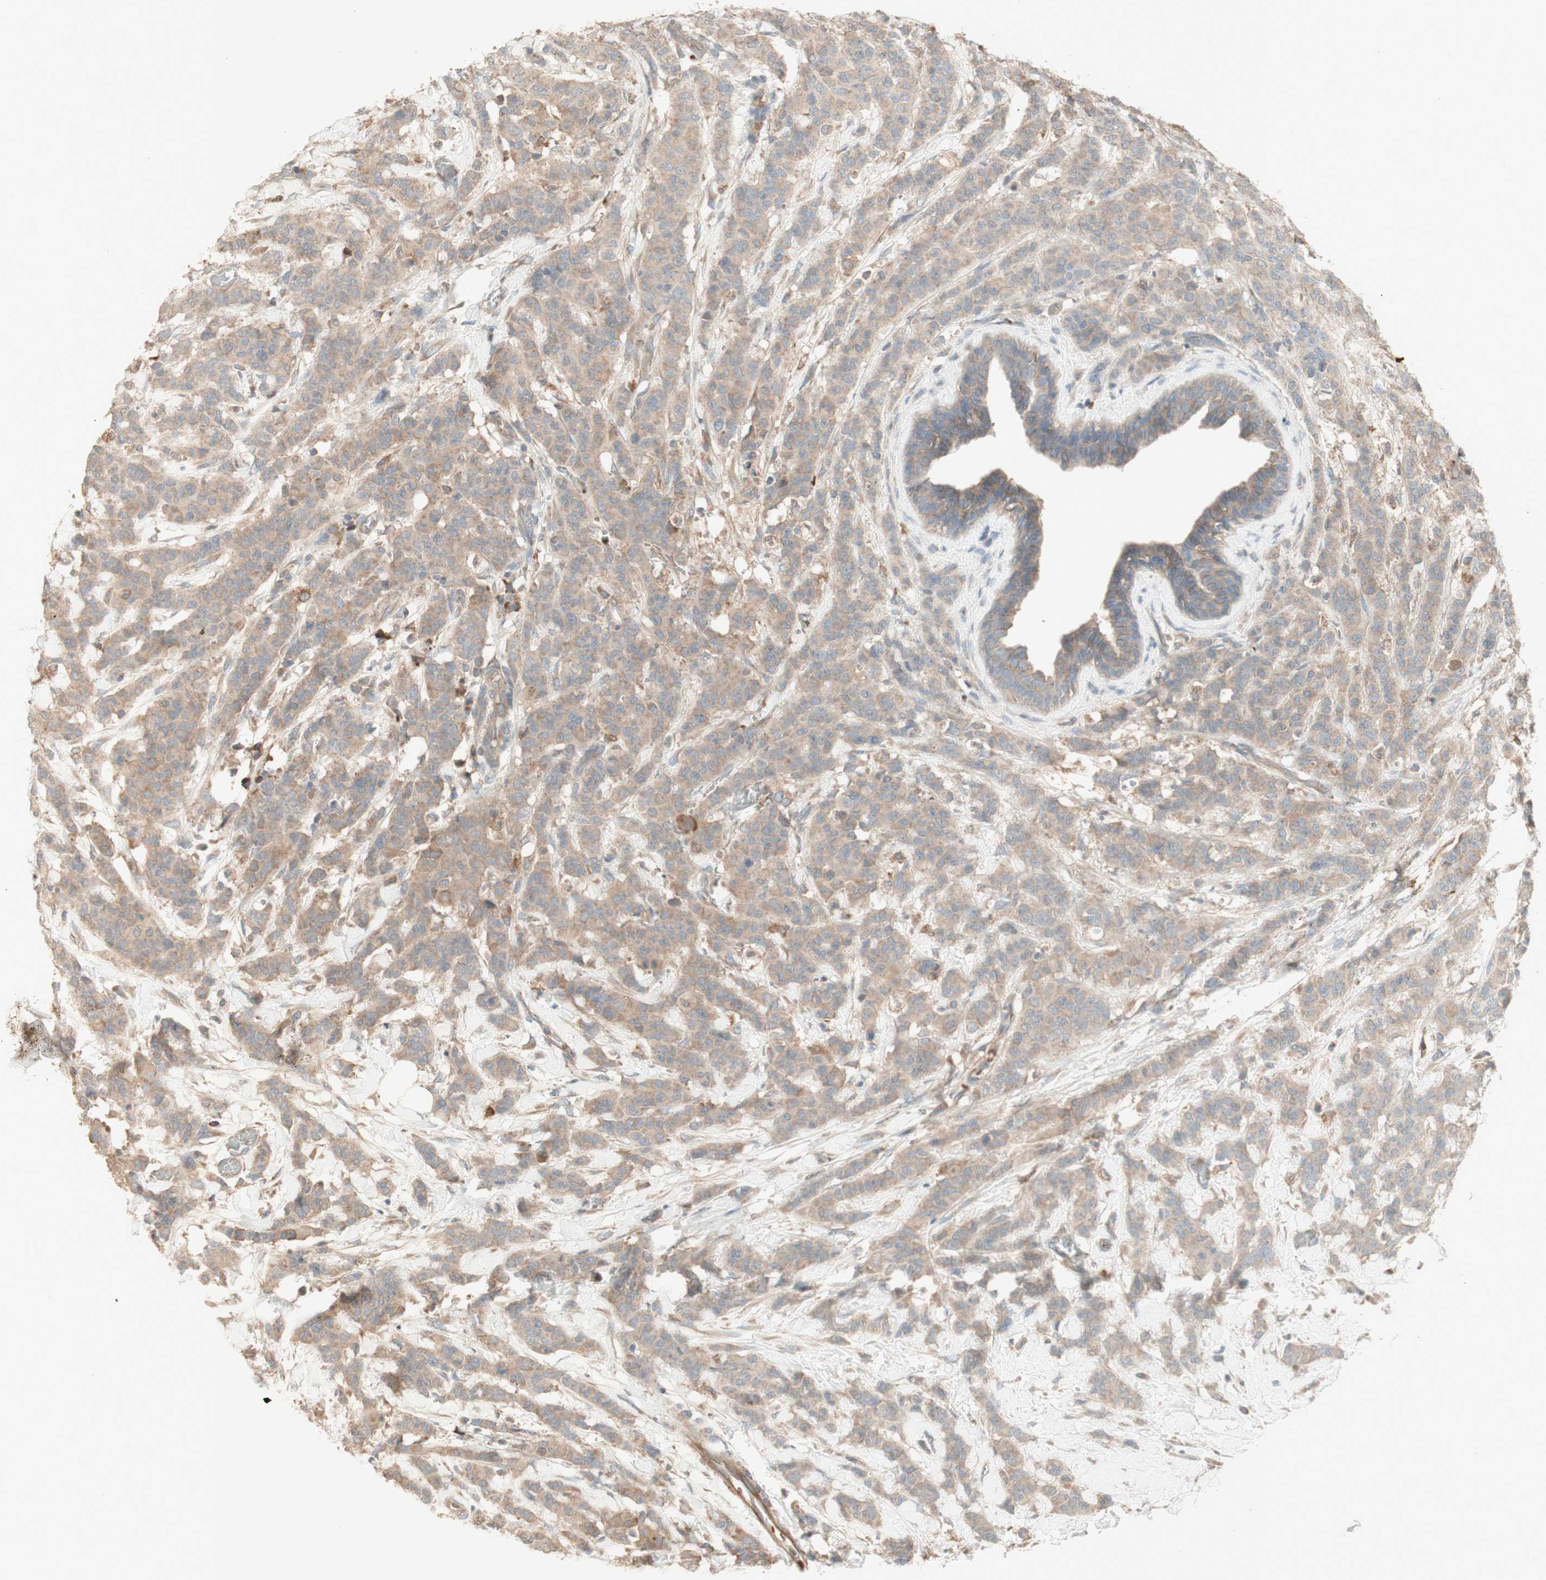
{"staining": {"intensity": "moderate", "quantity": ">75%", "location": "cytoplasmic/membranous"}, "tissue": "breast cancer", "cell_type": "Tumor cells", "image_type": "cancer", "snomed": [{"axis": "morphology", "description": "Normal tissue, NOS"}, {"axis": "morphology", "description": "Duct carcinoma"}, {"axis": "topography", "description": "Breast"}], "caption": "DAB (3,3'-diaminobenzidine) immunohistochemical staining of breast intraductal carcinoma shows moderate cytoplasmic/membranous protein positivity in about >75% of tumor cells.", "gene": "PTGER4", "patient": {"sex": "female", "age": 40}}